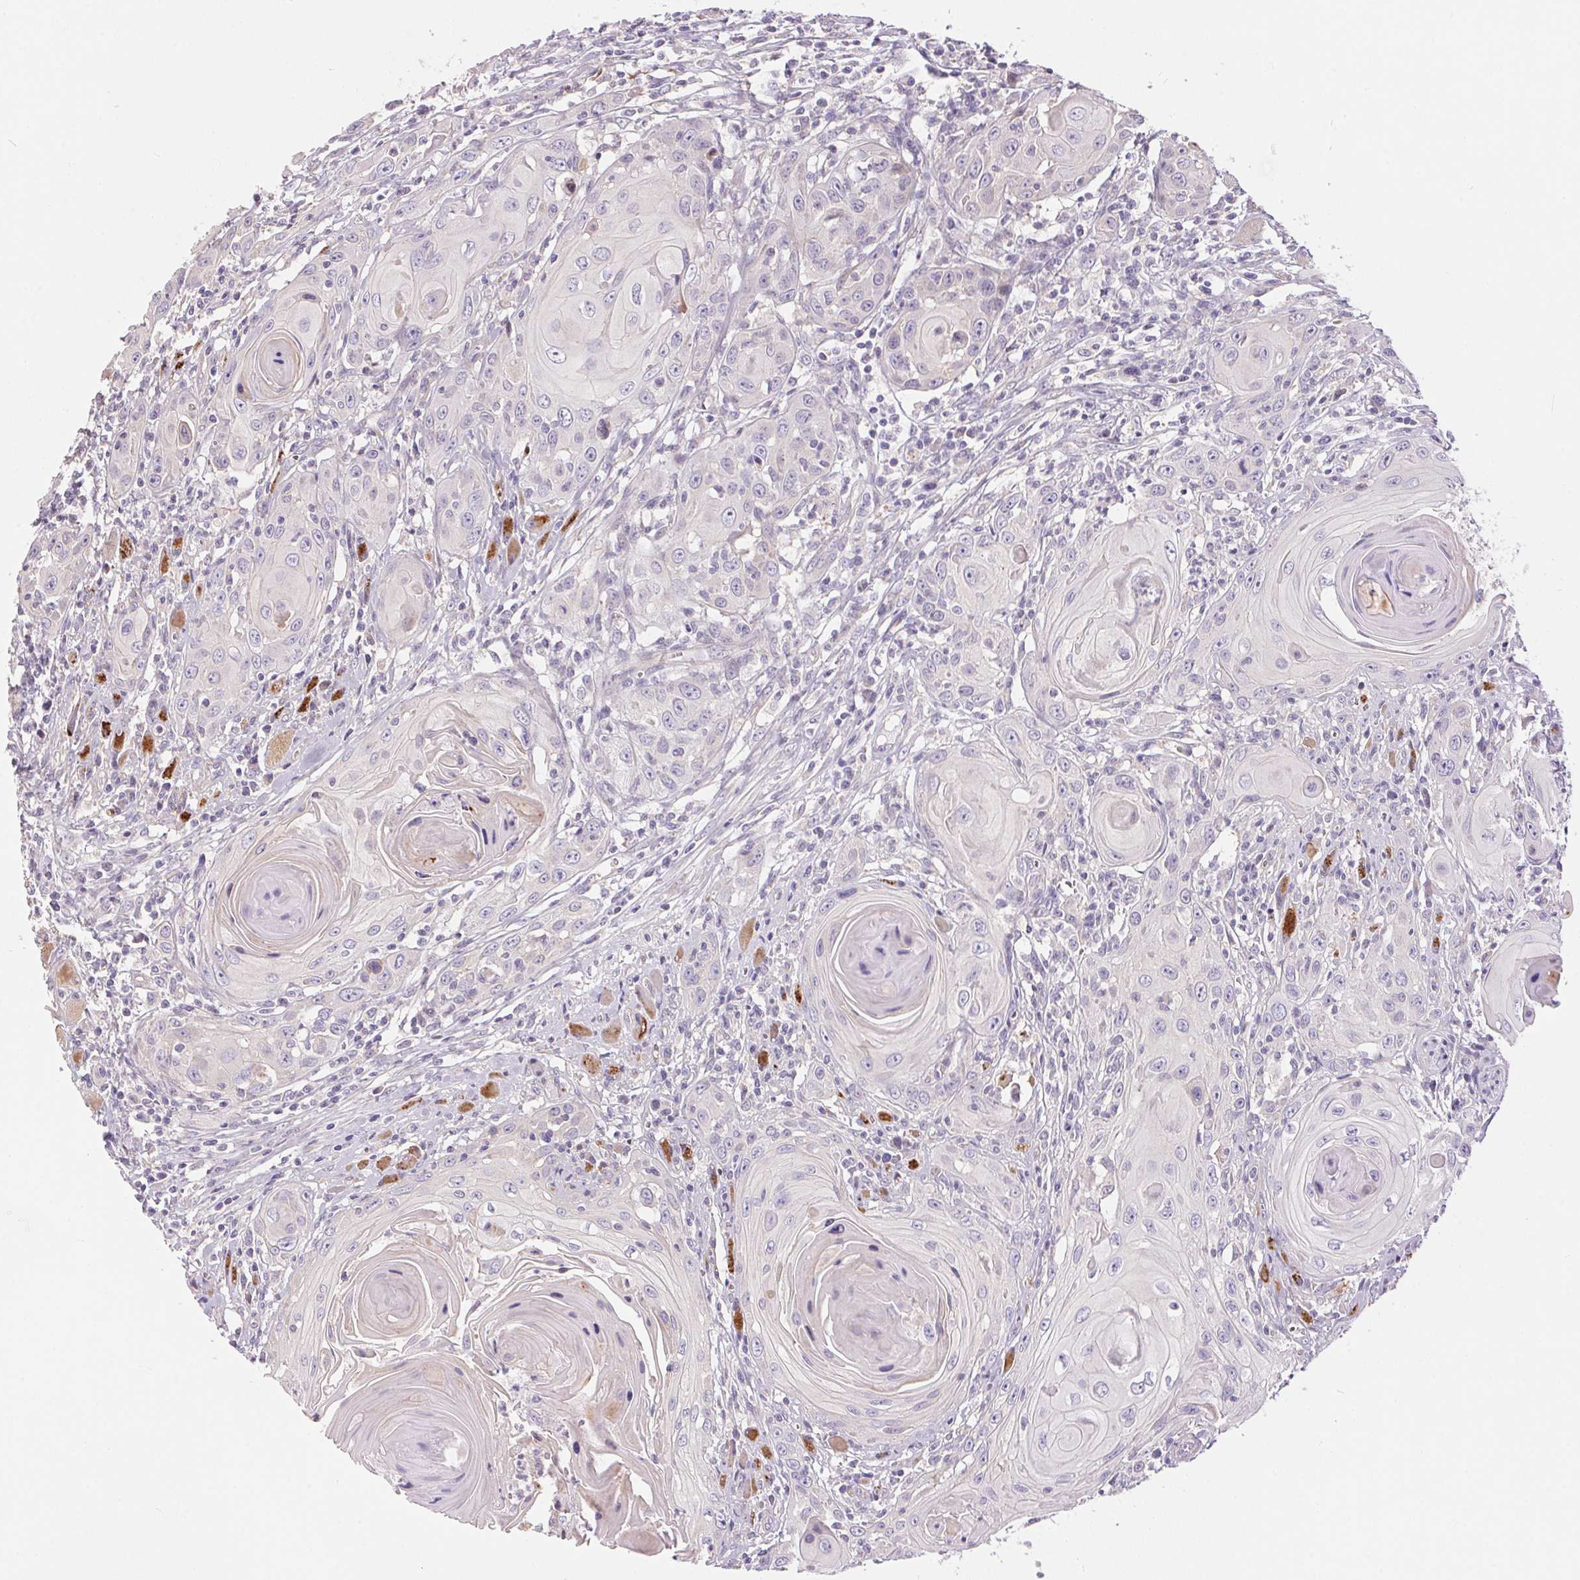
{"staining": {"intensity": "negative", "quantity": "none", "location": "none"}, "tissue": "head and neck cancer", "cell_type": "Tumor cells", "image_type": "cancer", "snomed": [{"axis": "morphology", "description": "Squamous cell carcinoma, NOS"}, {"axis": "topography", "description": "Head-Neck"}], "caption": "DAB immunohistochemical staining of human head and neck cancer (squamous cell carcinoma) exhibits no significant positivity in tumor cells.", "gene": "UNC13B", "patient": {"sex": "female", "age": 80}}